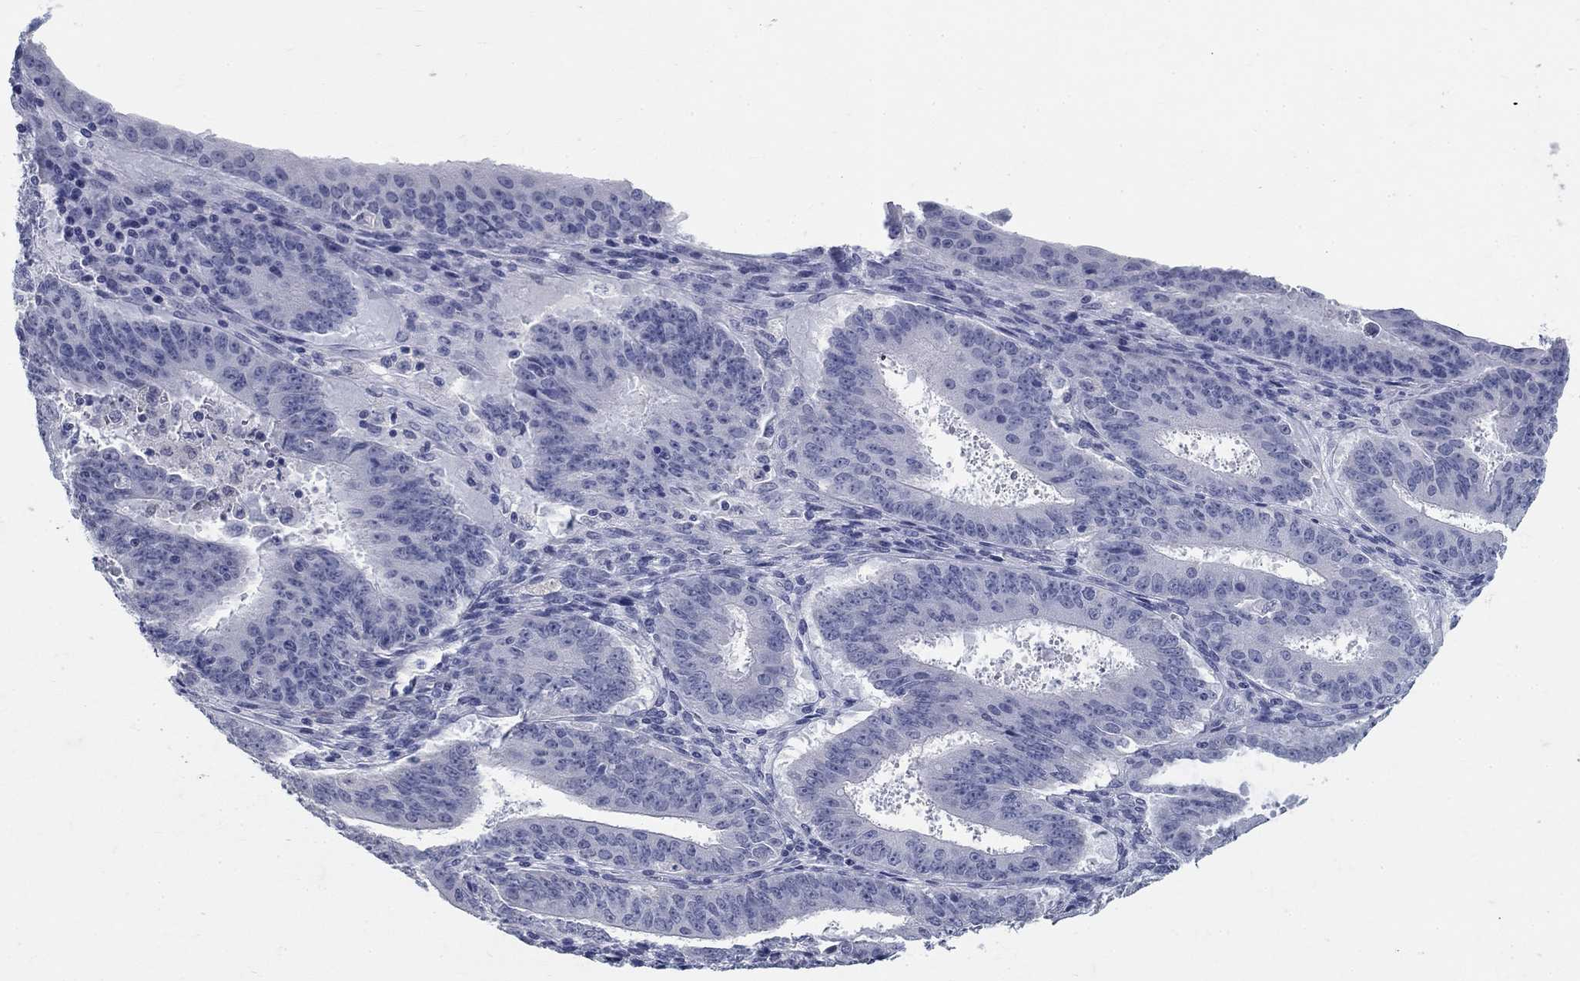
{"staining": {"intensity": "negative", "quantity": "none", "location": "none"}, "tissue": "ovarian cancer", "cell_type": "Tumor cells", "image_type": "cancer", "snomed": [{"axis": "morphology", "description": "Carcinoma, endometroid"}, {"axis": "topography", "description": "Ovary"}], "caption": "The image demonstrates no significant staining in tumor cells of ovarian endometroid carcinoma.", "gene": "ELAVL4", "patient": {"sex": "female", "age": 42}}